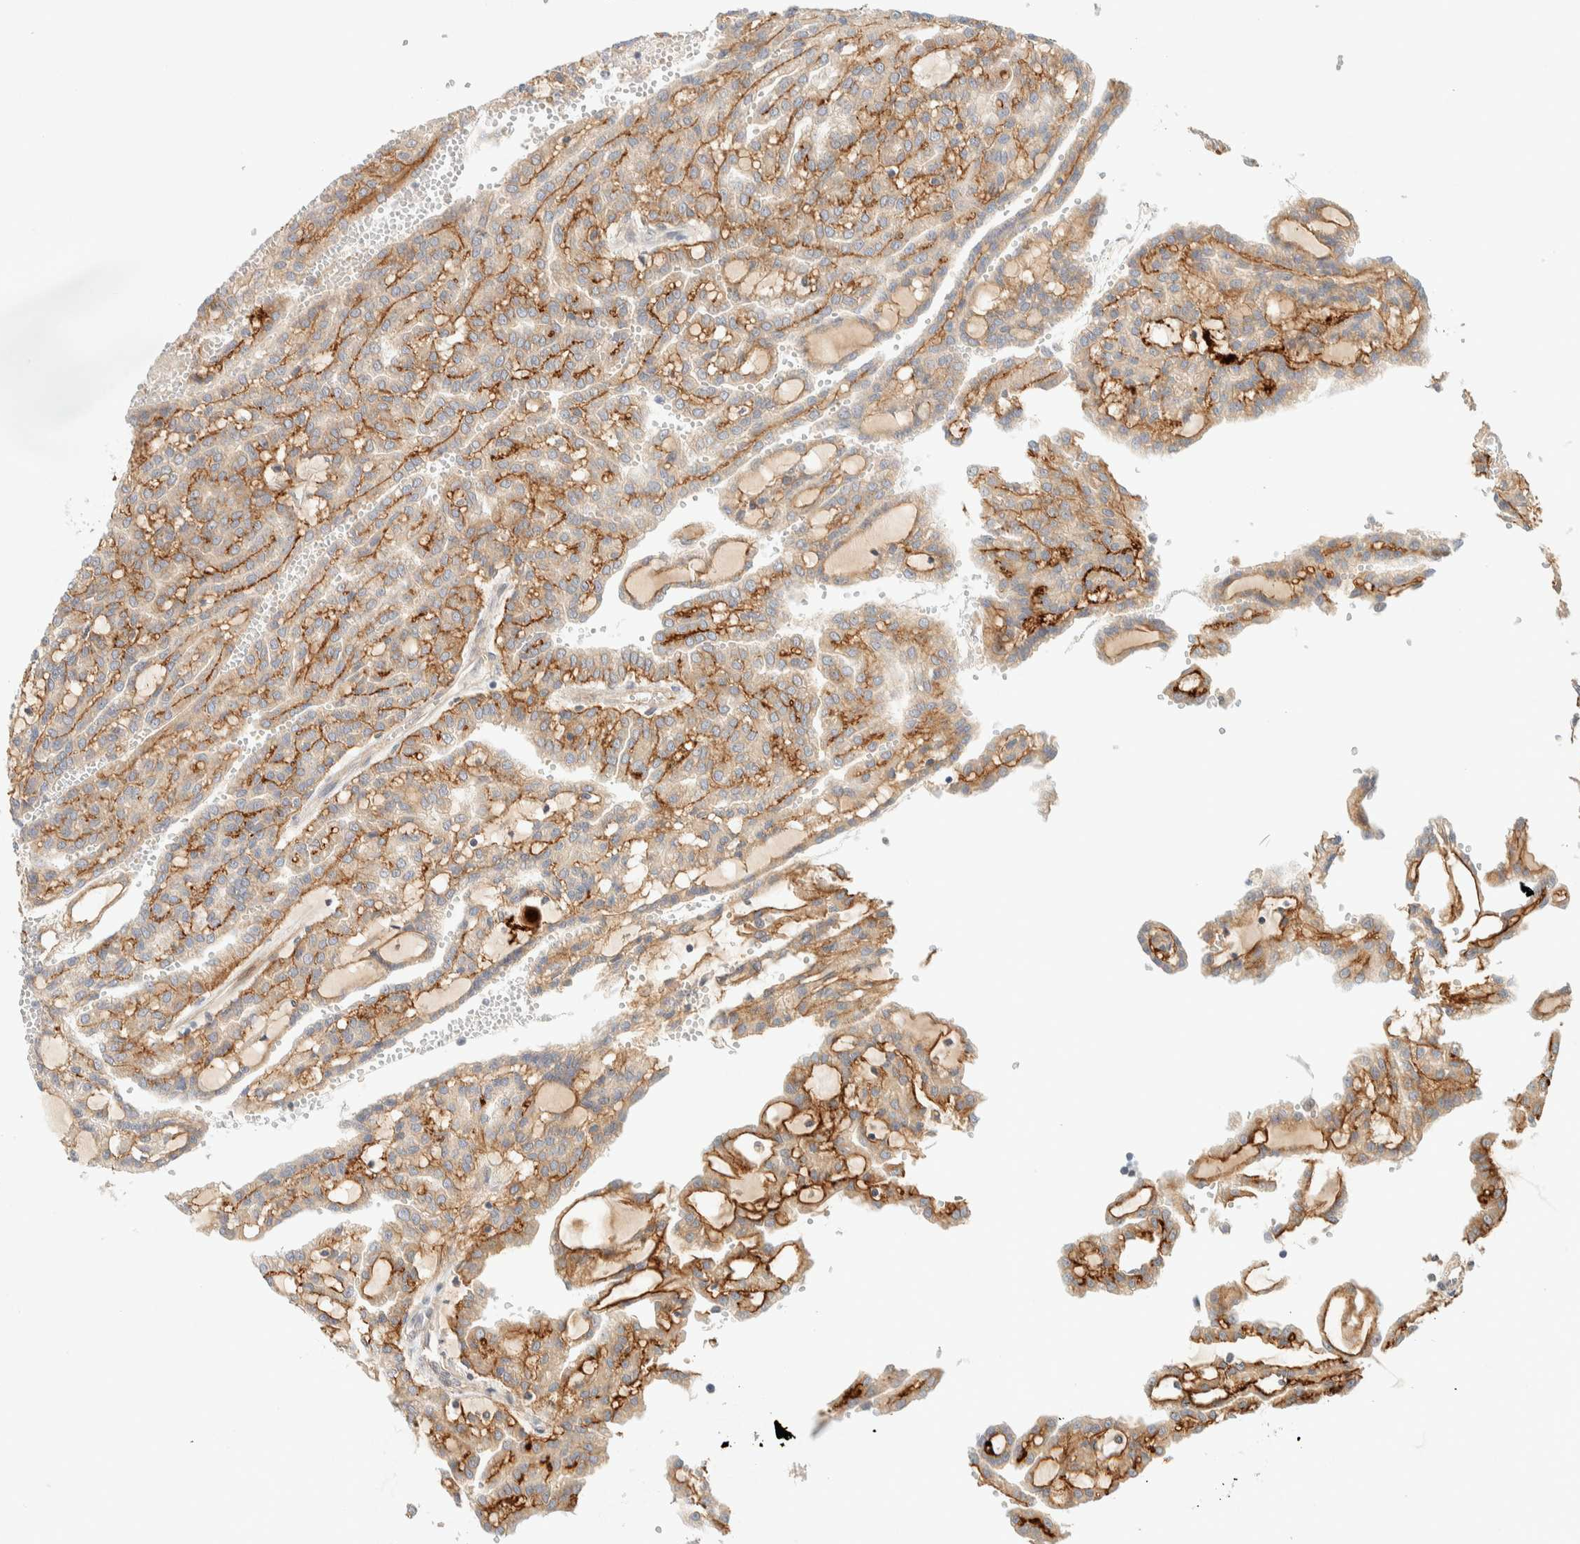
{"staining": {"intensity": "moderate", "quantity": ">75%", "location": "cytoplasmic/membranous"}, "tissue": "renal cancer", "cell_type": "Tumor cells", "image_type": "cancer", "snomed": [{"axis": "morphology", "description": "Adenocarcinoma, NOS"}, {"axis": "topography", "description": "Kidney"}], "caption": "Immunohistochemistry (DAB) staining of adenocarcinoma (renal) displays moderate cytoplasmic/membranous protein staining in about >75% of tumor cells. (DAB (3,3'-diaminobenzidine) IHC with brightfield microscopy, high magnification).", "gene": "FAT1", "patient": {"sex": "male", "age": 63}}